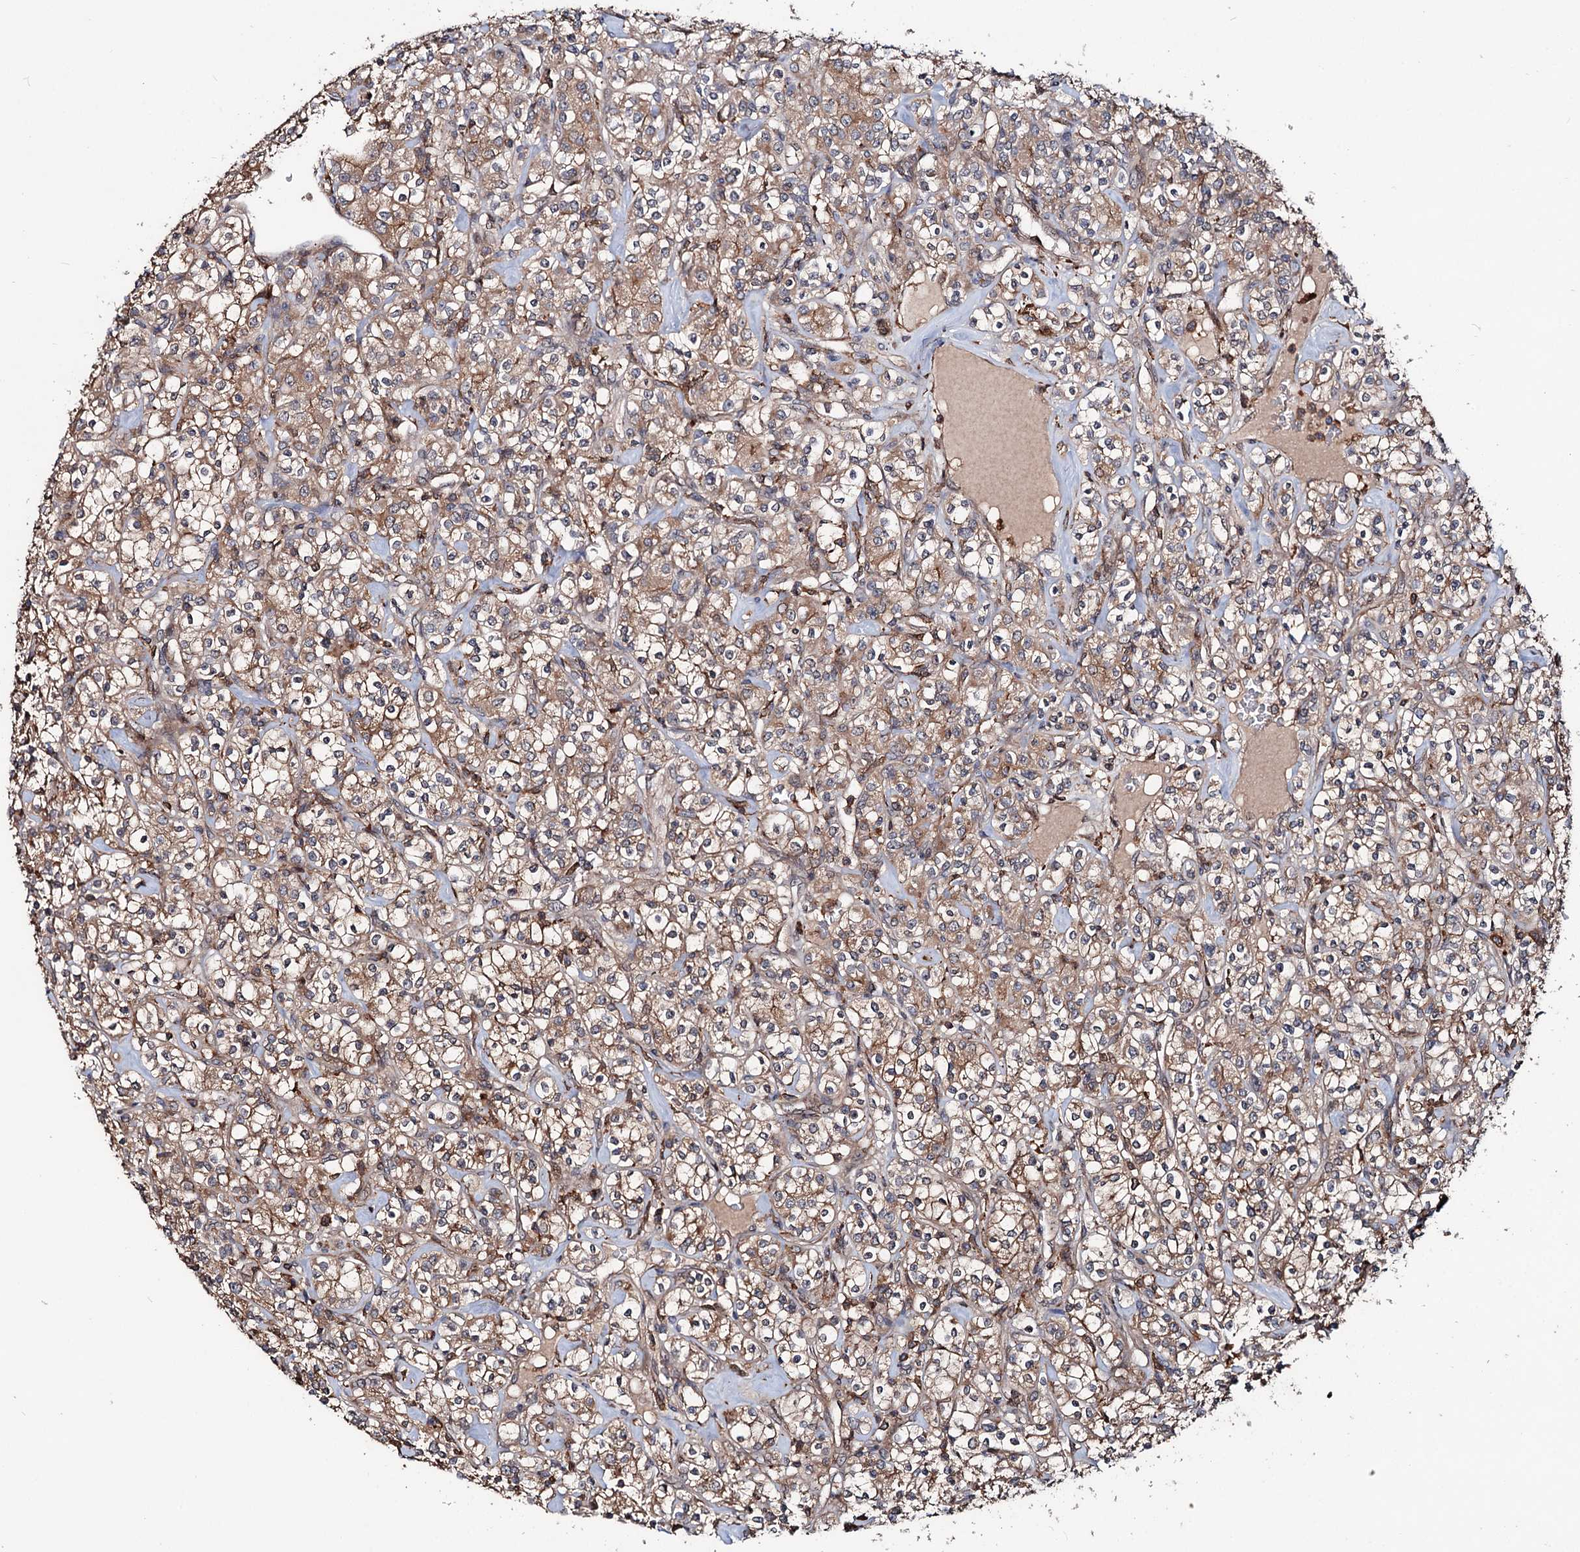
{"staining": {"intensity": "moderate", "quantity": ">75%", "location": "cytoplasmic/membranous"}, "tissue": "renal cancer", "cell_type": "Tumor cells", "image_type": "cancer", "snomed": [{"axis": "morphology", "description": "Adenocarcinoma, NOS"}, {"axis": "topography", "description": "Kidney"}], "caption": "Immunohistochemistry micrograph of neoplastic tissue: renal cancer stained using immunohistochemistry (IHC) demonstrates medium levels of moderate protein expression localized specifically in the cytoplasmic/membranous of tumor cells, appearing as a cytoplasmic/membranous brown color.", "gene": "GRIP1", "patient": {"sex": "male", "age": 77}}